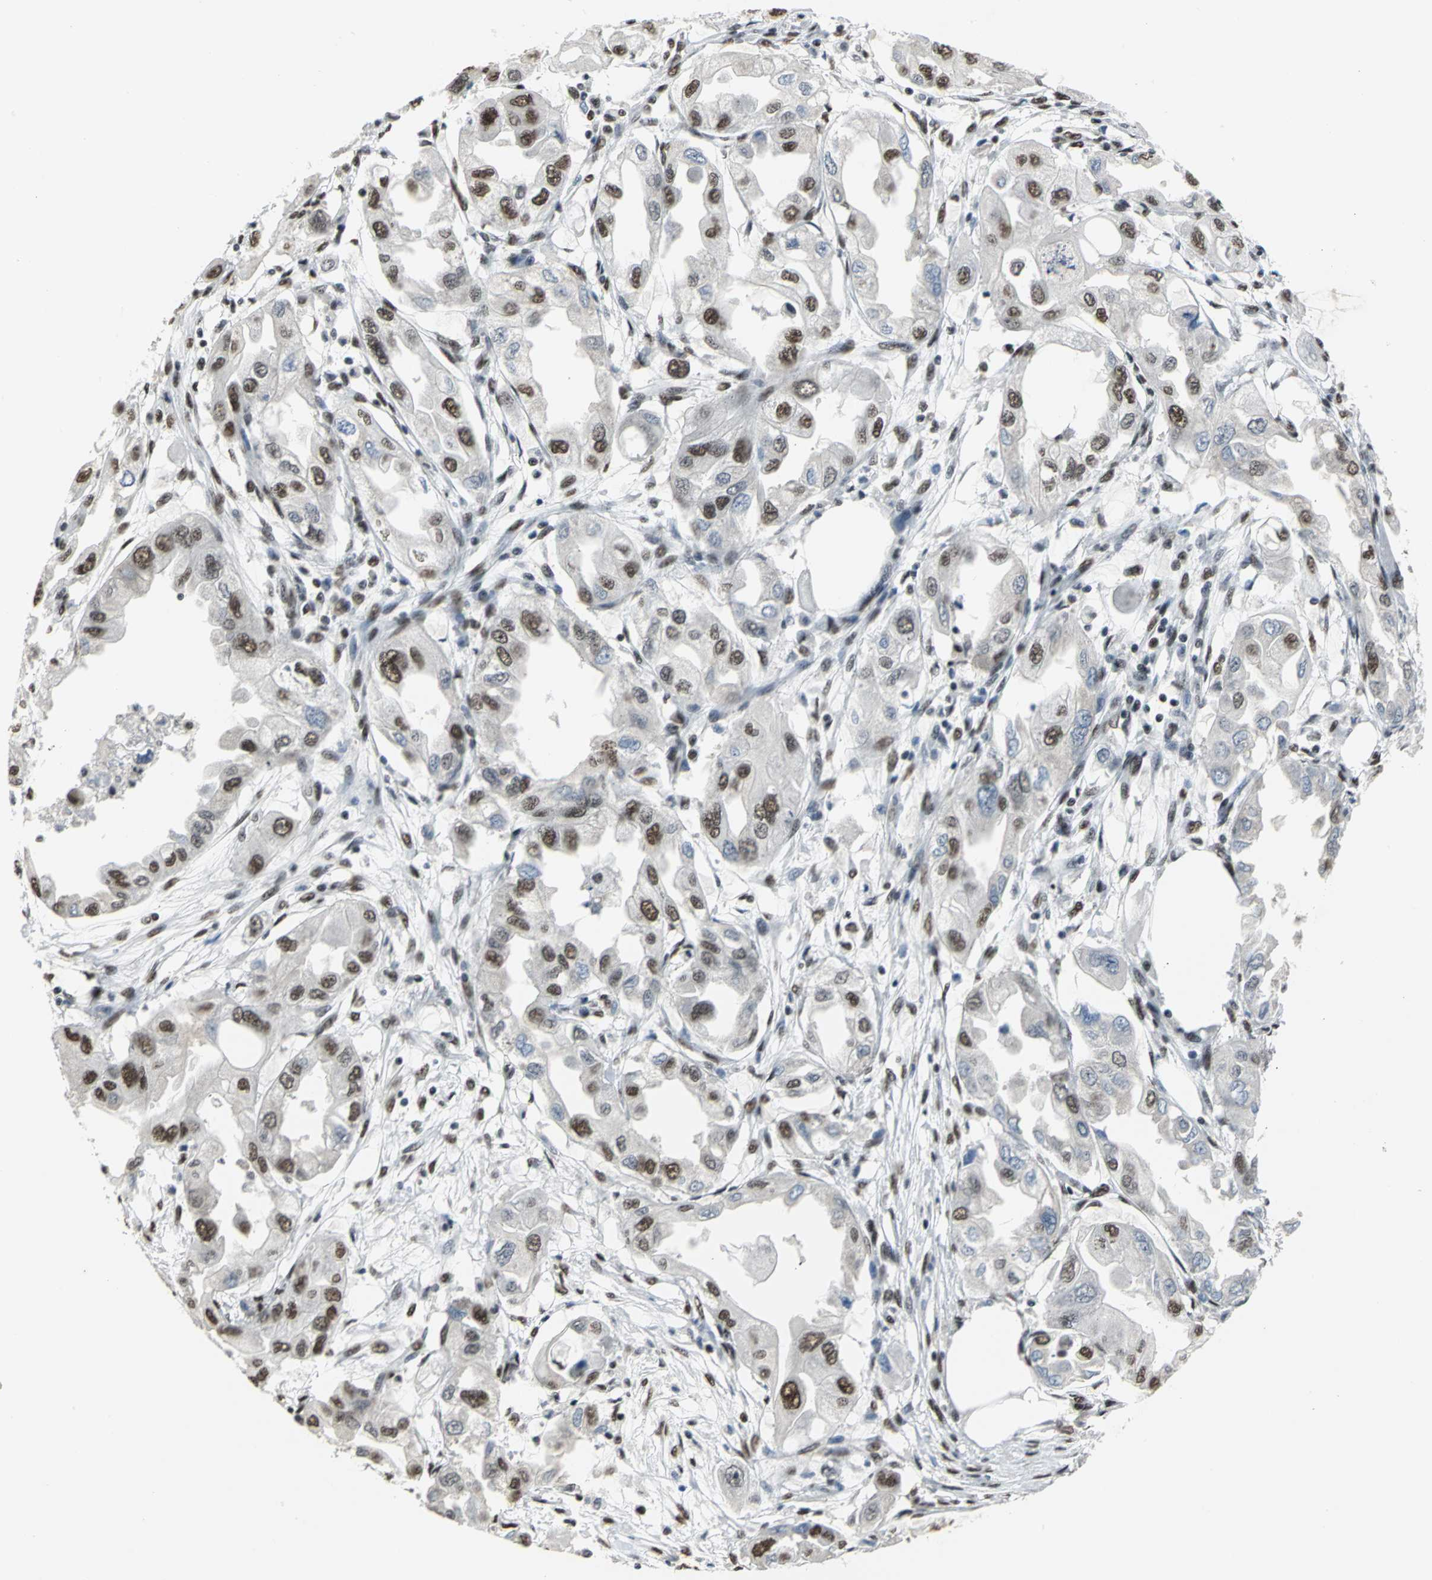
{"staining": {"intensity": "strong", "quantity": ">75%", "location": "nuclear"}, "tissue": "endometrial cancer", "cell_type": "Tumor cells", "image_type": "cancer", "snomed": [{"axis": "morphology", "description": "Adenocarcinoma, NOS"}, {"axis": "topography", "description": "Endometrium"}], "caption": "This photomicrograph reveals IHC staining of endometrial cancer, with high strong nuclear positivity in about >75% of tumor cells.", "gene": "CCDC88C", "patient": {"sex": "female", "age": 67}}